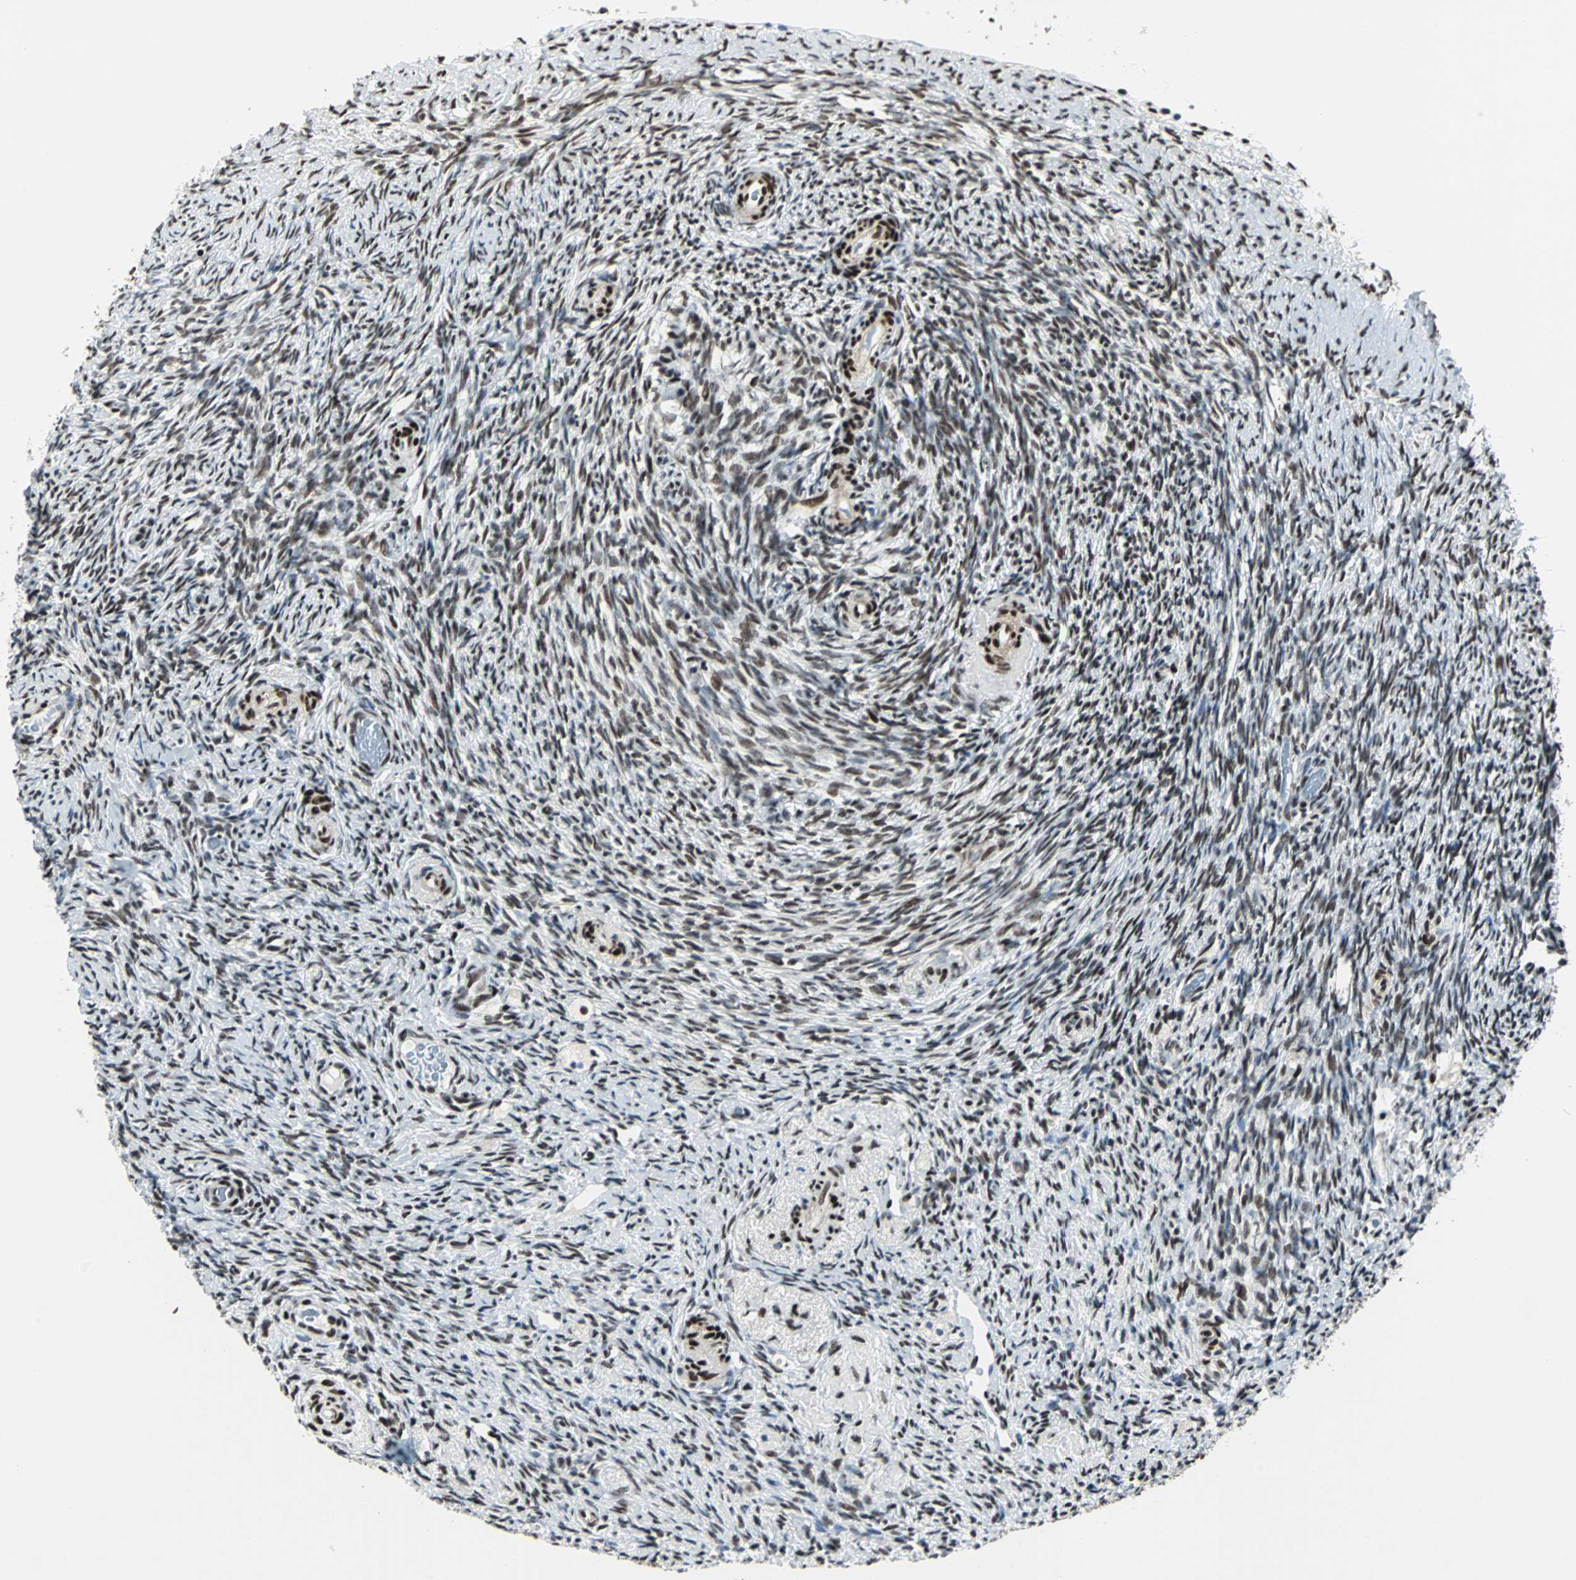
{"staining": {"intensity": "strong", "quantity": ">75%", "location": "nuclear"}, "tissue": "ovary", "cell_type": "Ovarian stroma cells", "image_type": "normal", "snomed": [{"axis": "morphology", "description": "Normal tissue, NOS"}, {"axis": "topography", "description": "Ovary"}], "caption": "This histopathology image shows immunohistochemistry staining of unremarkable human ovary, with high strong nuclear positivity in about >75% of ovarian stroma cells.", "gene": "MEF2D", "patient": {"sex": "female", "age": 60}}